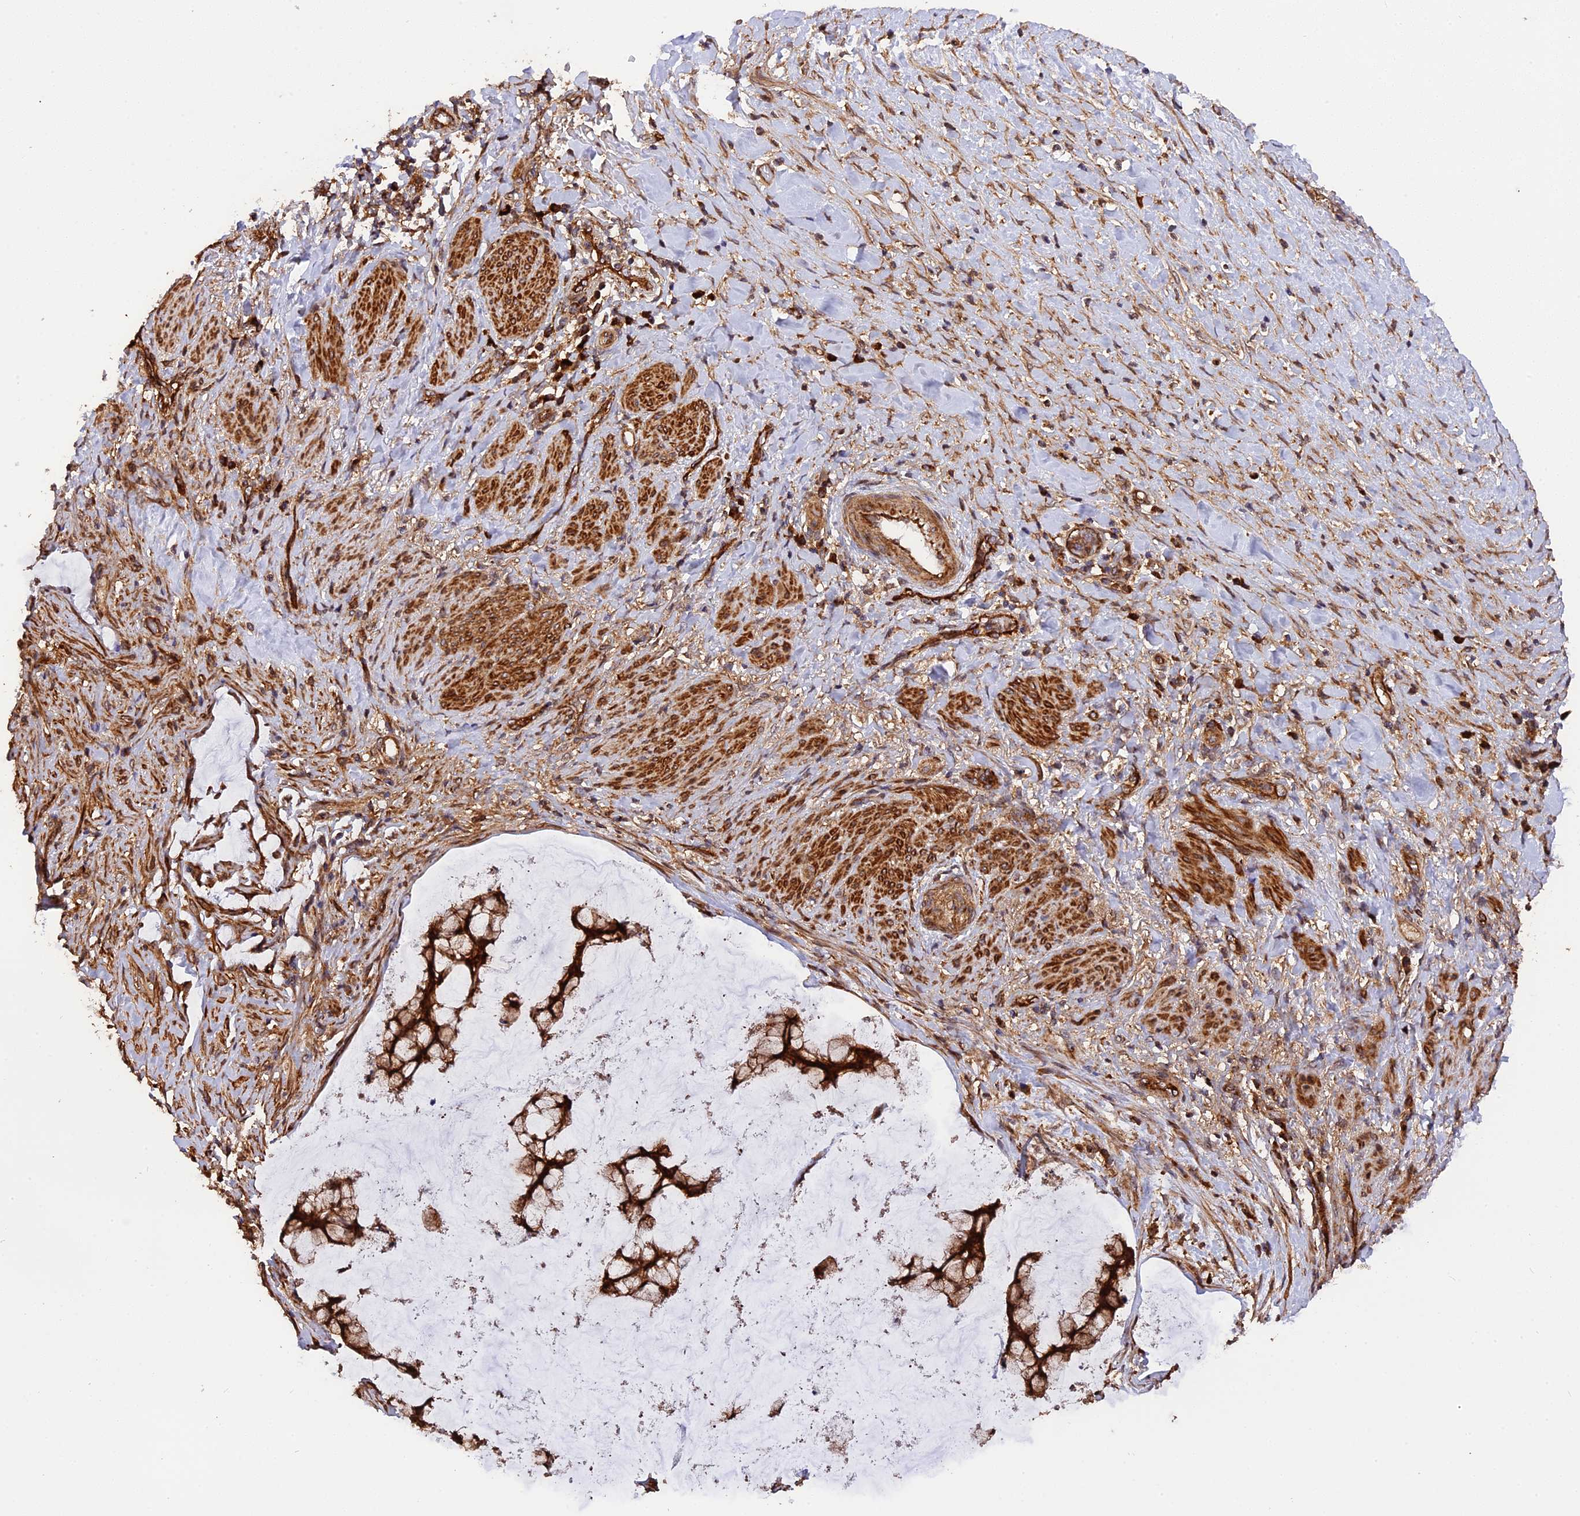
{"staining": {"intensity": "moderate", "quantity": ">75%", "location": "cytoplasmic/membranous"}, "tissue": "ovarian cancer", "cell_type": "Tumor cells", "image_type": "cancer", "snomed": [{"axis": "morphology", "description": "Cystadenocarcinoma, mucinous, NOS"}, {"axis": "topography", "description": "Ovary"}], "caption": "Immunohistochemistry of human ovarian mucinous cystadenocarcinoma exhibits medium levels of moderate cytoplasmic/membranous staining in approximately >75% of tumor cells. (IHC, brightfield microscopy, high magnification).", "gene": "HERPUD1", "patient": {"sex": "female", "age": 42}}